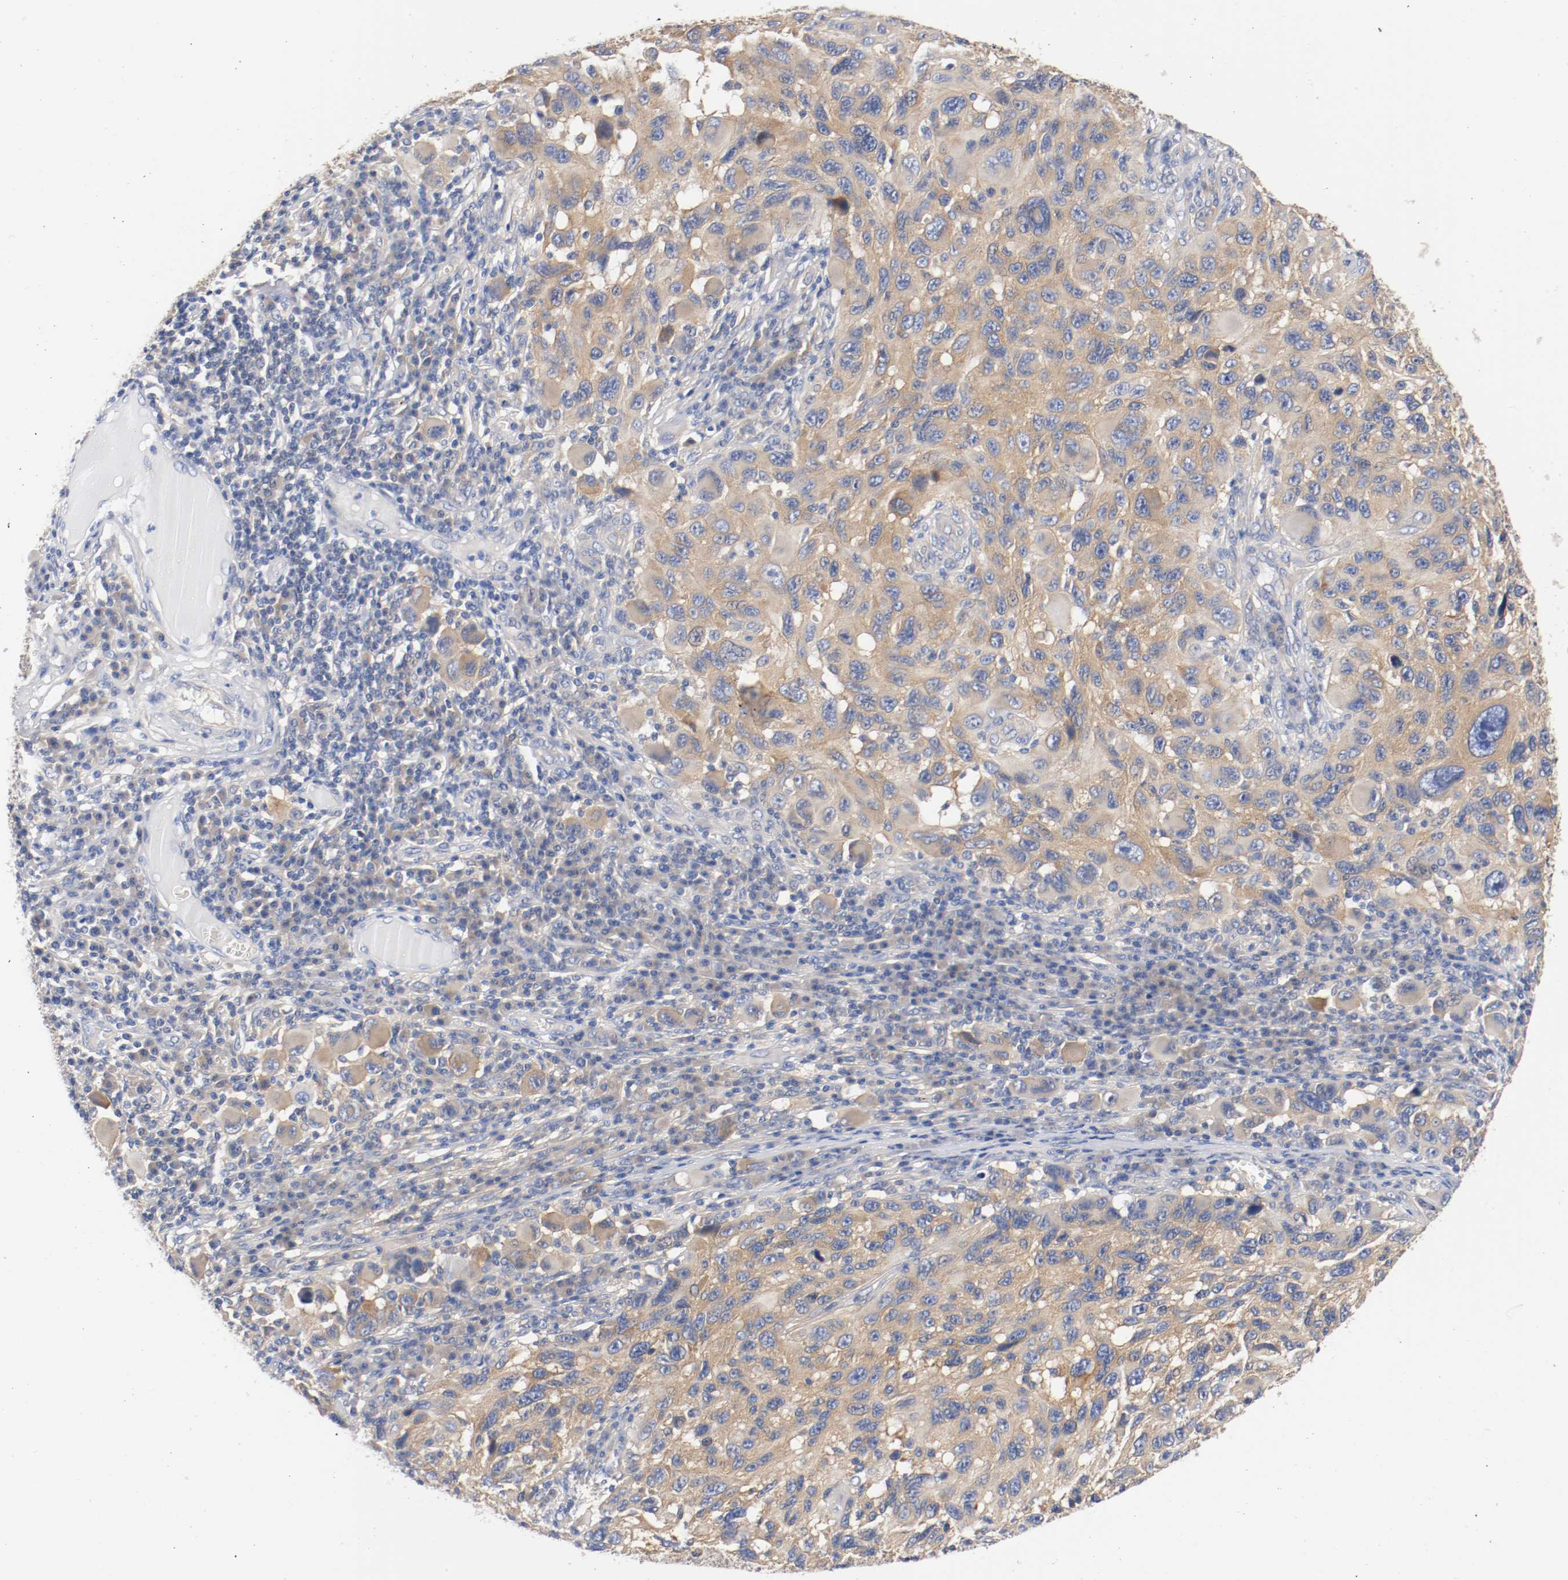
{"staining": {"intensity": "moderate", "quantity": ">75%", "location": "cytoplasmic/membranous"}, "tissue": "melanoma", "cell_type": "Tumor cells", "image_type": "cancer", "snomed": [{"axis": "morphology", "description": "Malignant melanoma, NOS"}, {"axis": "topography", "description": "Skin"}], "caption": "Moderate cytoplasmic/membranous staining for a protein is seen in about >75% of tumor cells of malignant melanoma using immunohistochemistry (IHC).", "gene": "HGS", "patient": {"sex": "male", "age": 53}}